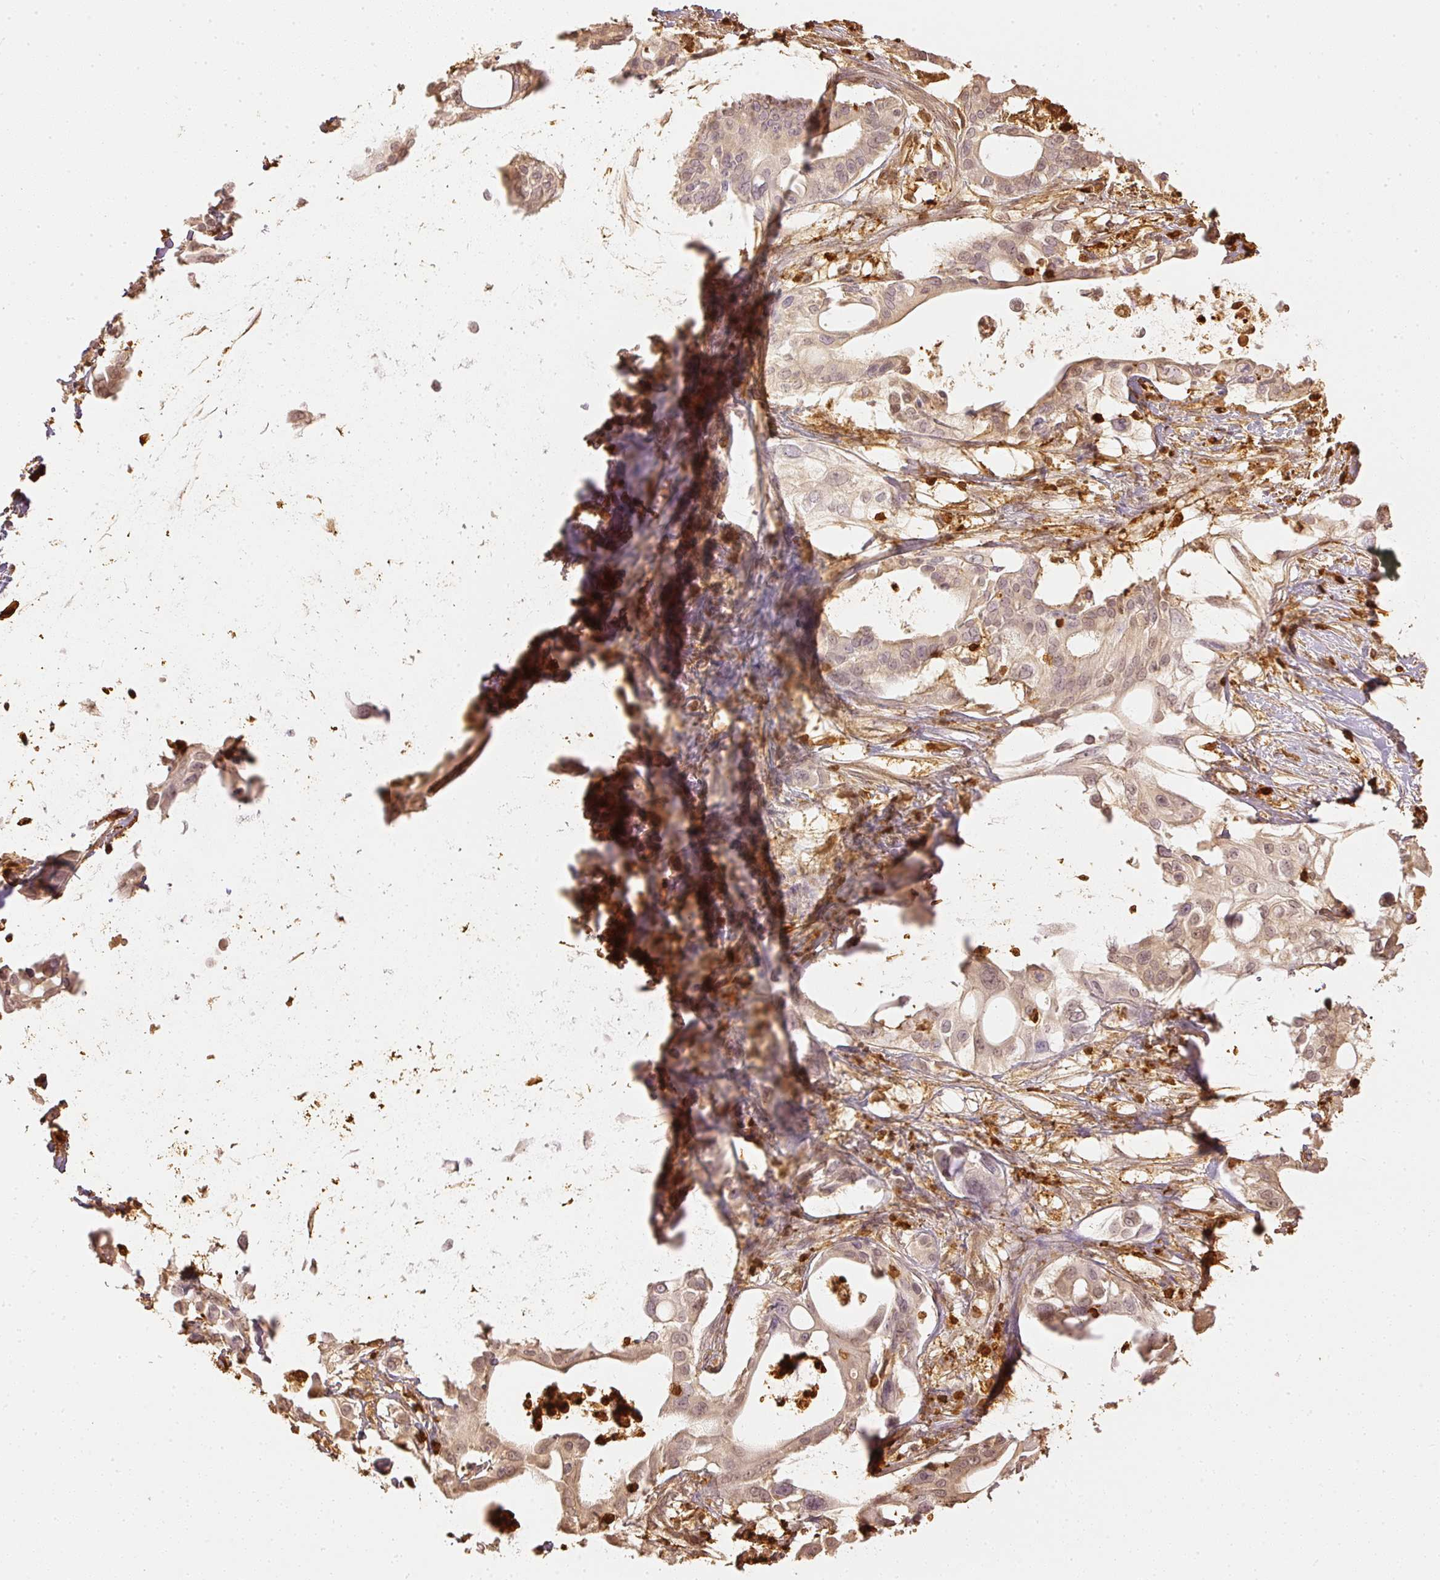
{"staining": {"intensity": "weak", "quantity": "<25%", "location": "cytoplasmic/membranous,nuclear"}, "tissue": "pancreatic cancer", "cell_type": "Tumor cells", "image_type": "cancer", "snomed": [{"axis": "morphology", "description": "Adenocarcinoma, NOS"}, {"axis": "topography", "description": "Pancreas"}], "caption": "Tumor cells show no significant expression in pancreatic cancer.", "gene": "PFN1", "patient": {"sex": "female", "age": 68}}